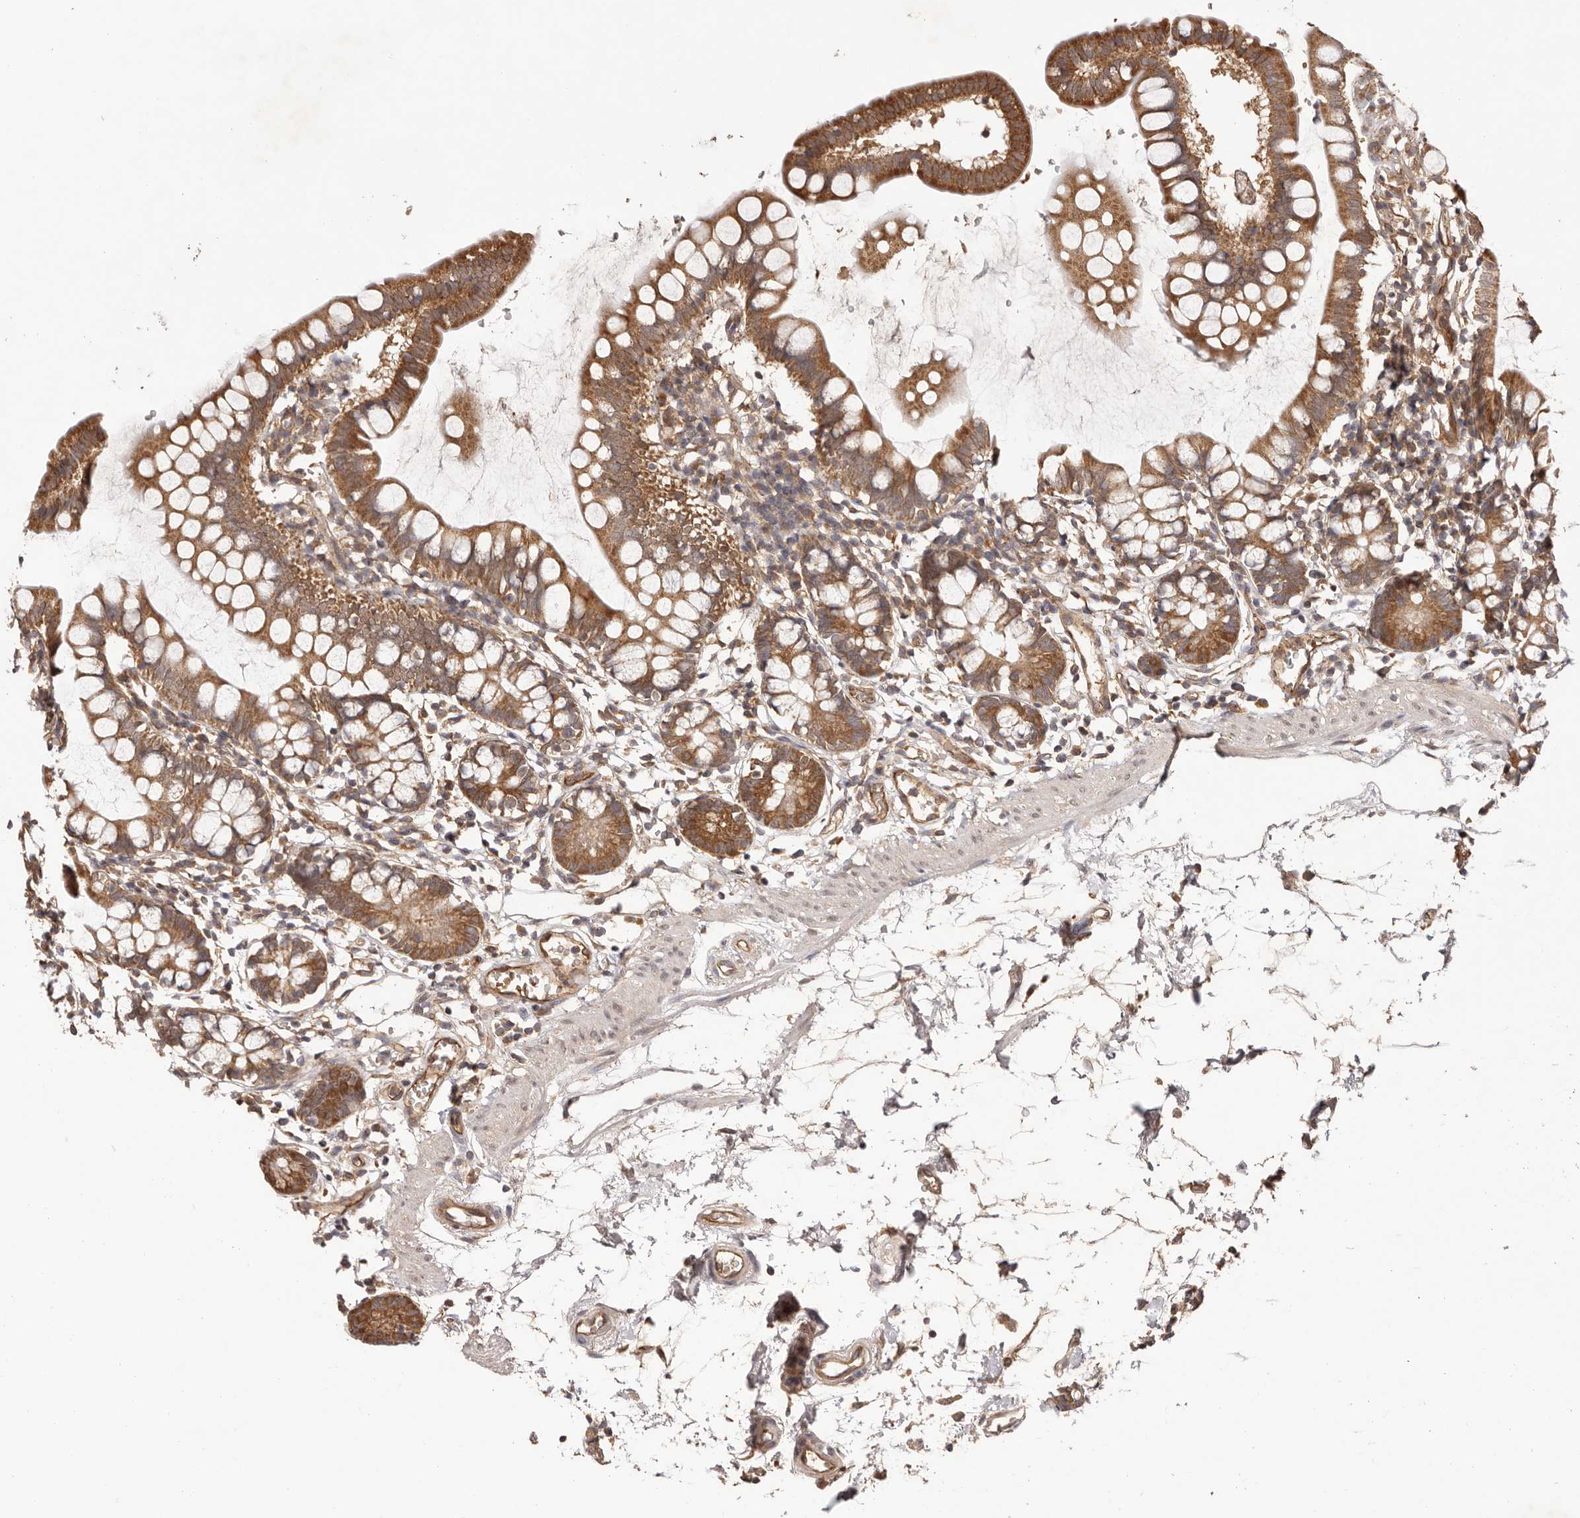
{"staining": {"intensity": "moderate", "quantity": ">75%", "location": "cytoplasmic/membranous"}, "tissue": "small intestine", "cell_type": "Glandular cells", "image_type": "normal", "snomed": [{"axis": "morphology", "description": "Normal tissue, NOS"}, {"axis": "topography", "description": "Small intestine"}], "caption": "High-magnification brightfield microscopy of benign small intestine stained with DAB (3,3'-diaminobenzidine) (brown) and counterstained with hematoxylin (blue). glandular cells exhibit moderate cytoplasmic/membranous staining is identified in approximately>75% of cells.", "gene": "UBR2", "patient": {"sex": "female", "age": 84}}